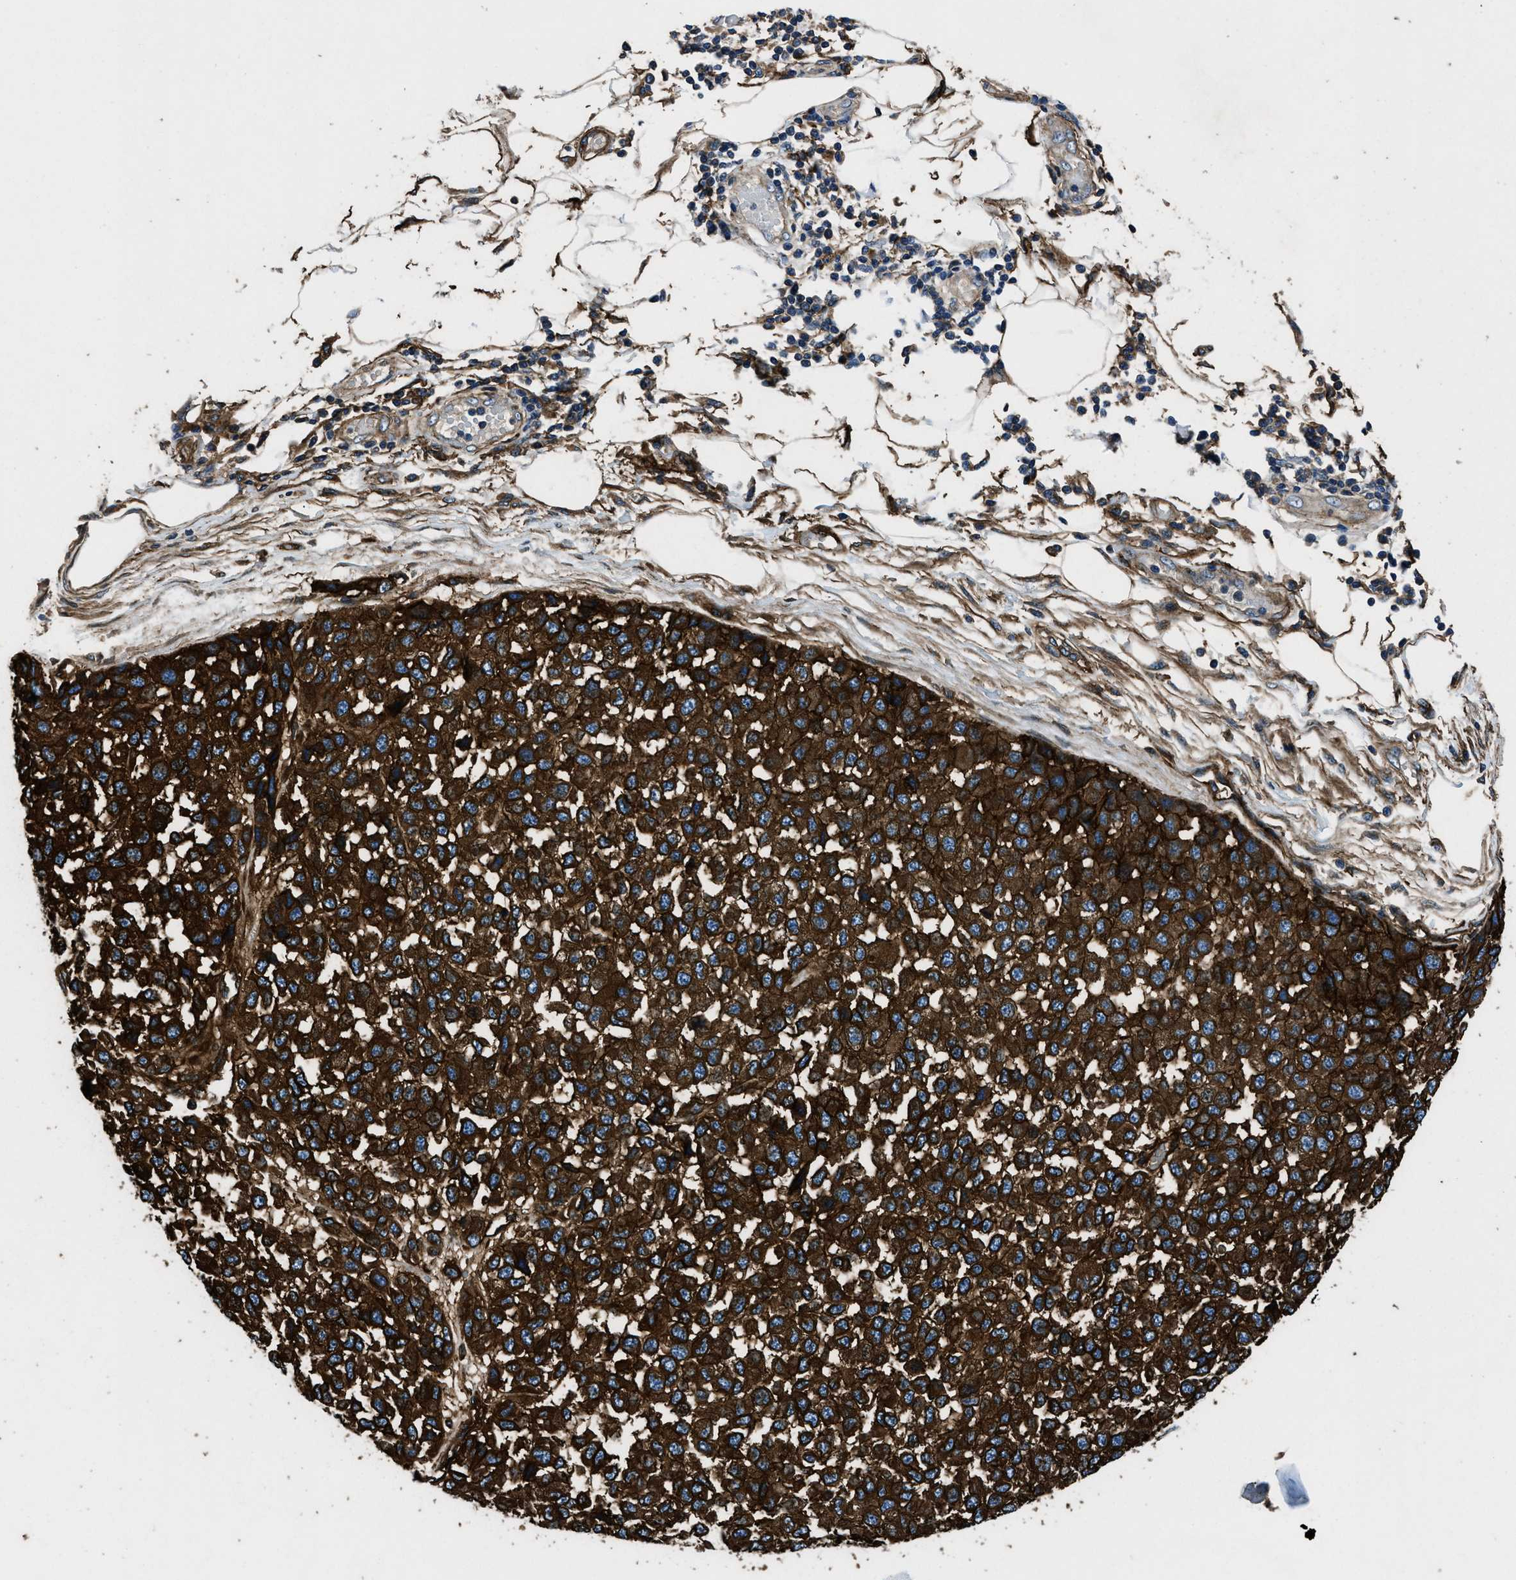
{"staining": {"intensity": "strong", "quantity": ">75%", "location": "cytoplasmic/membranous"}, "tissue": "melanoma", "cell_type": "Tumor cells", "image_type": "cancer", "snomed": [{"axis": "morphology", "description": "Normal tissue, NOS"}, {"axis": "morphology", "description": "Malignant melanoma, NOS"}, {"axis": "topography", "description": "Skin"}], "caption": "Human malignant melanoma stained with a brown dye demonstrates strong cytoplasmic/membranous positive positivity in approximately >75% of tumor cells.", "gene": "CD276", "patient": {"sex": "male", "age": 62}}